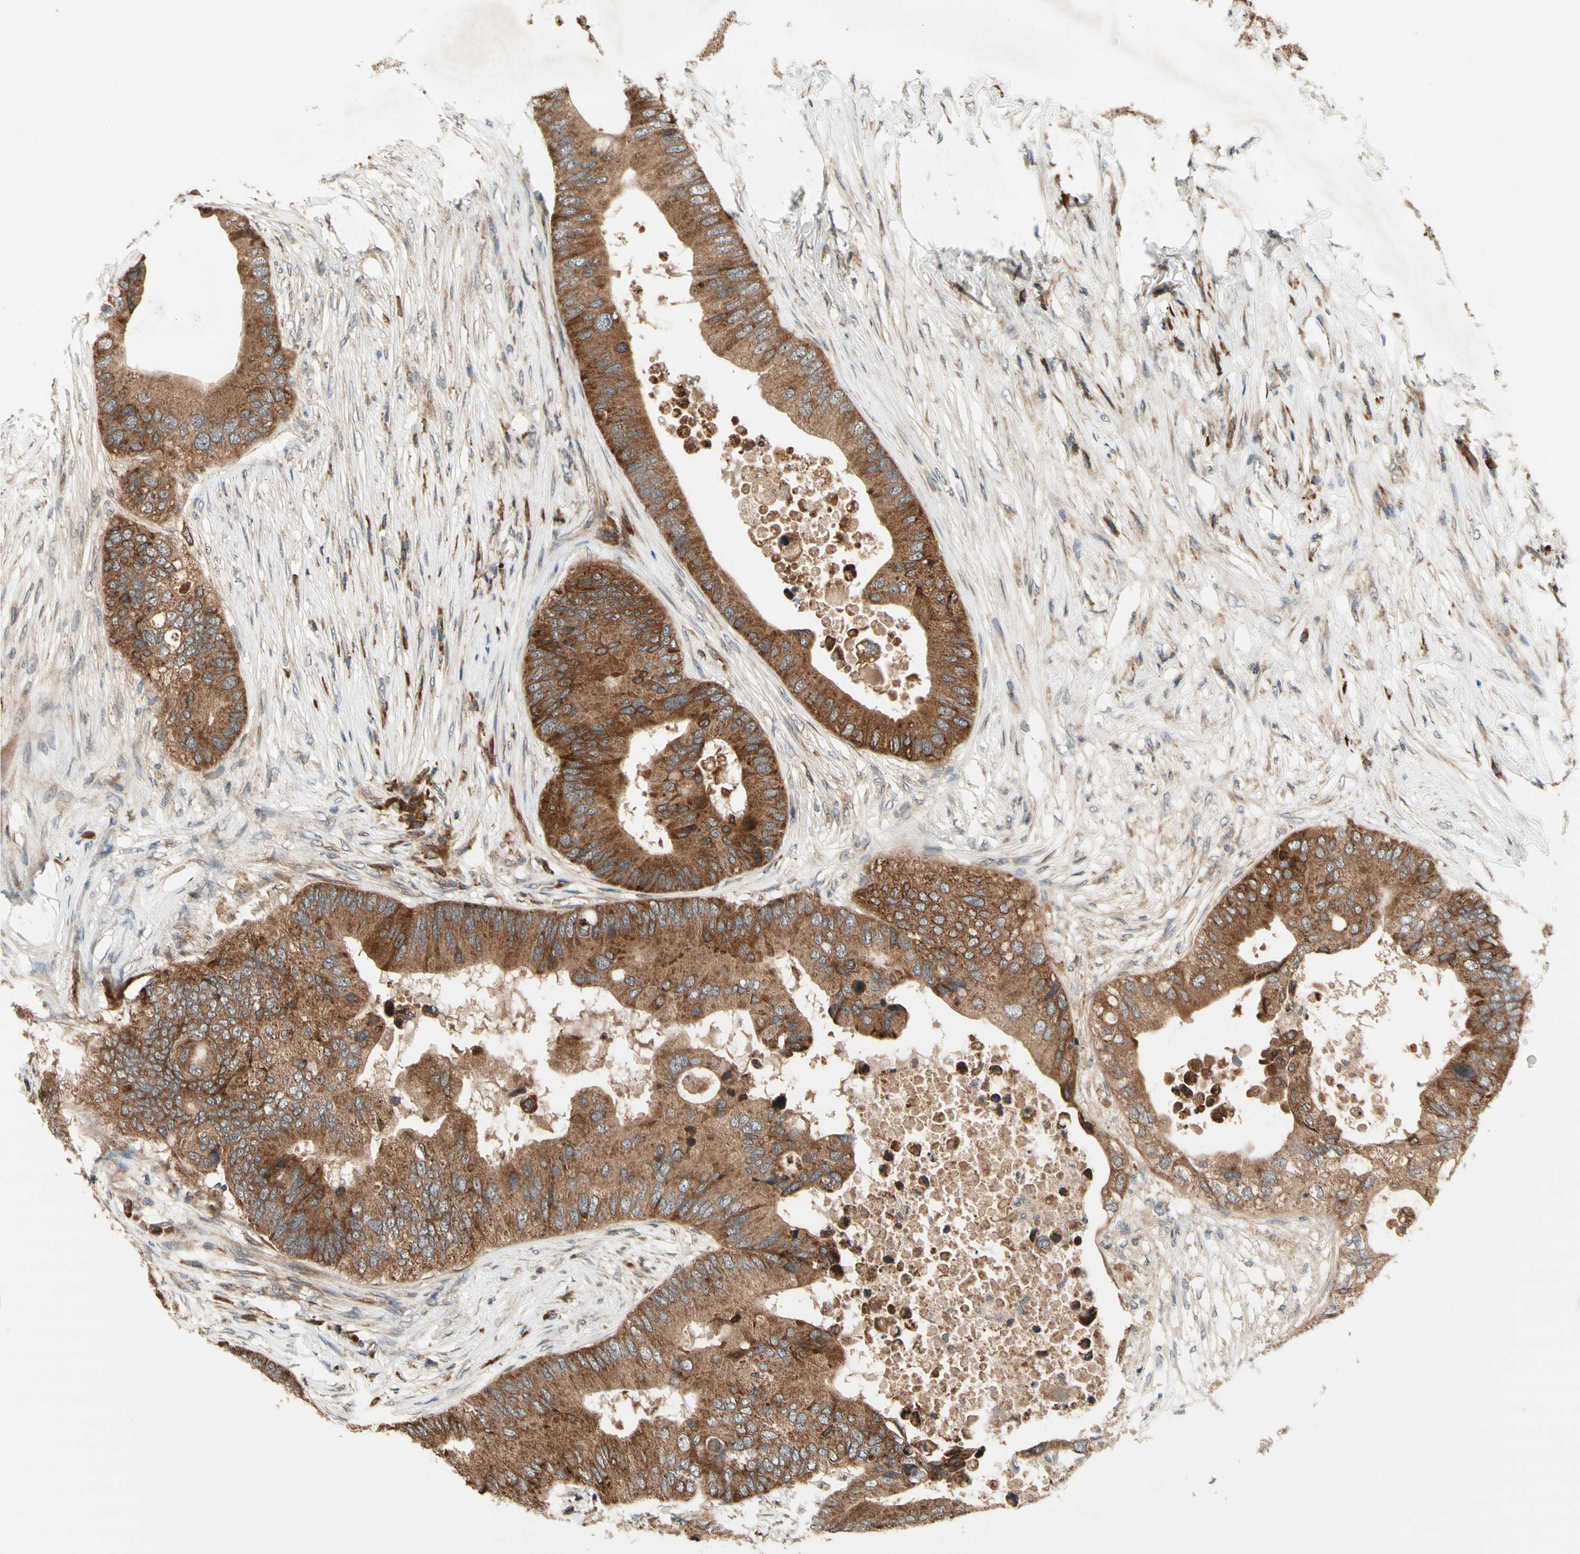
{"staining": {"intensity": "moderate", "quantity": ">75%", "location": "cytoplasmic/membranous"}, "tissue": "colorectal cancer", "cell_type": "Tumor cells", "image_type": "cancer", "snomed": [{"axis": "morphology", "description": "Adenocarcinoma, NOS"}, {"axis": "topography", "description": "Colon"}], "caption": "Immunohistochemistry (IHC) of colorectal adenocarcinoma demonstrates medium levels of moderate cytoplasmic/membranous positivity in about >75% of tumor cells.", "gene": "DDOST", "patient": {"sex": "male", "age": 71}}